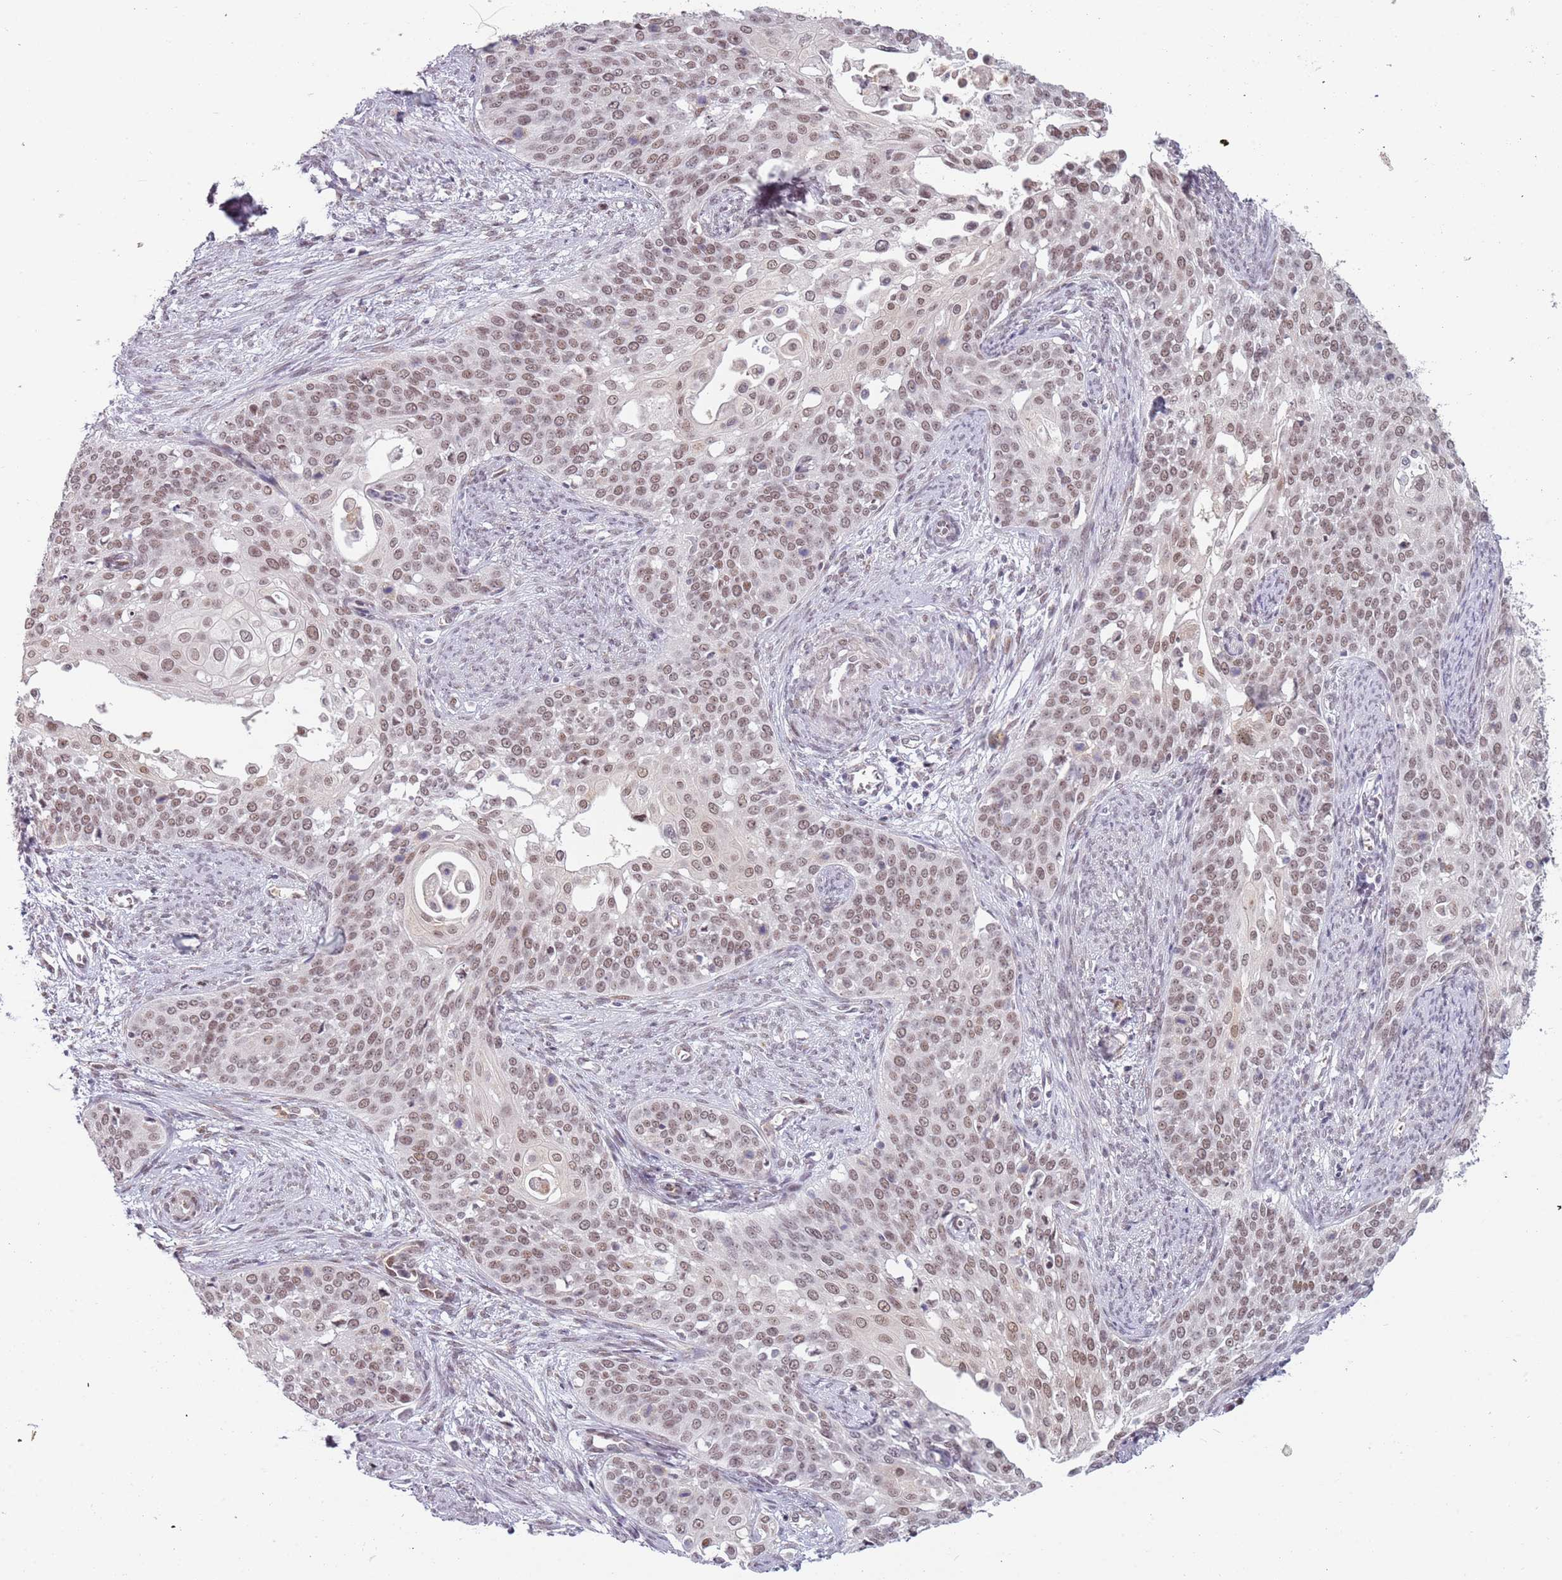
{"staining": {"intensity": "weak", "quantity": ">75%", "location": "nuclear"}, "tissue": "cervical cancer", "cell_type": "Tumor cells", "image_type": "cancer", "snomed": [{"axis": "morphology", "description": "Squamous cell carcinoma, NOS"}, {"axis": "topography", "description": "Cervix"}], "caption": "An IHC micrograph of neoplastic tissue is shown. Protein staining in brown labels weak nuclear positivity in cervical cancer (squamous cell carcinoma) within tumor cells.", "gene": "REXO4", "patient": {"sex": "female", "age": 44}}